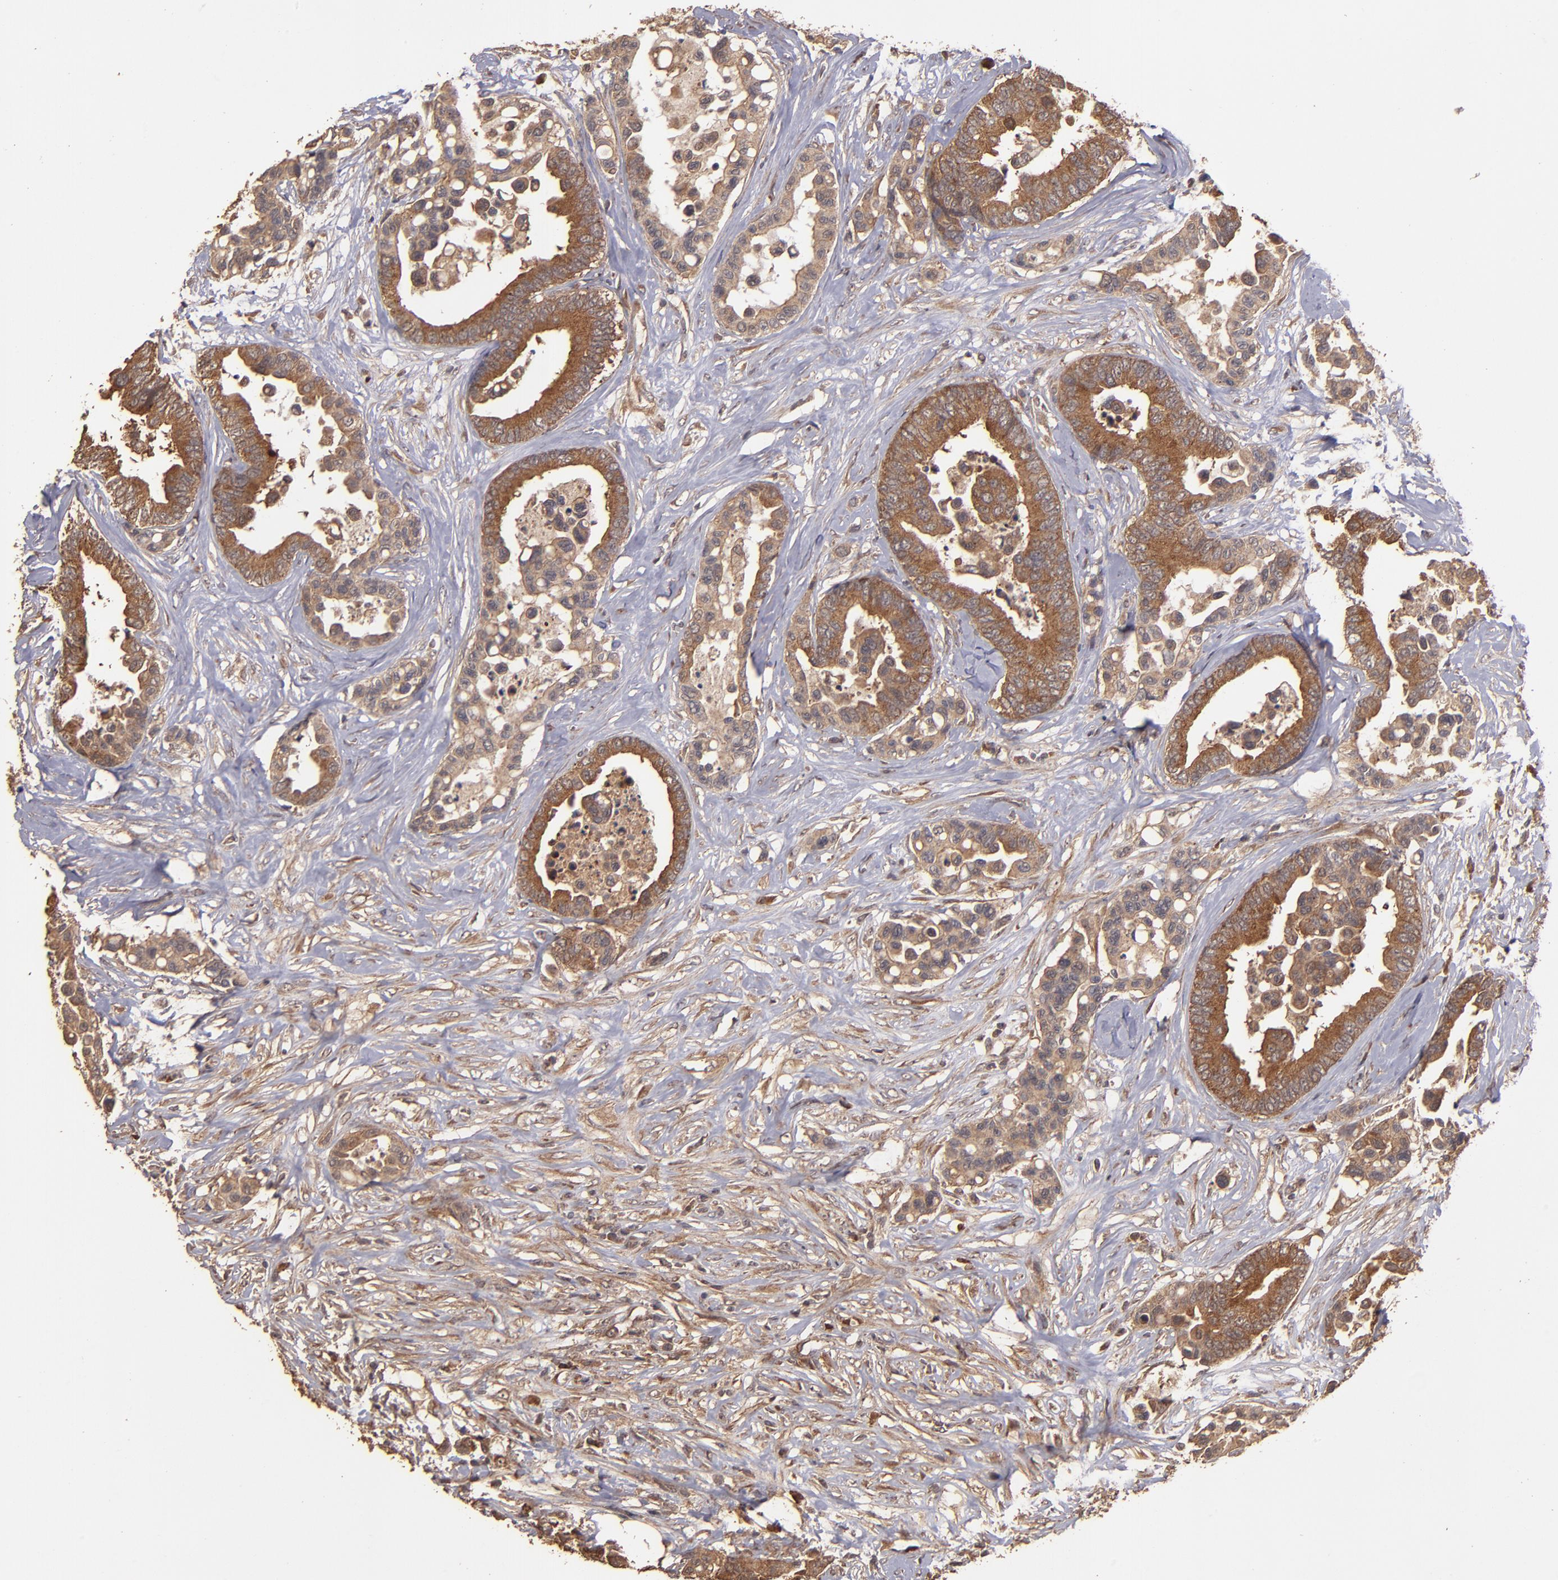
{"staining": {"intensity": "strong", "quantity": ">75%", "location": "cytoplasmic/membranous"}, "tissue": "colorectal cancer", "cell_type": "Tumor cells", "image_type": "cancer", "snomed": [{"axis": "morphology", "description": "Adenocarcinoma, NOS"}, {"axis": "topography", "description": "Colon"}], "caption": "This is a photomicrograph of IHC staining of adenocarcinoma (colorectal), which shows strong expression in the cytoplasmic/membranous of tumor cells.", "gene": "TXNDC16", "patient": {"sex": "male", "age": 82}}